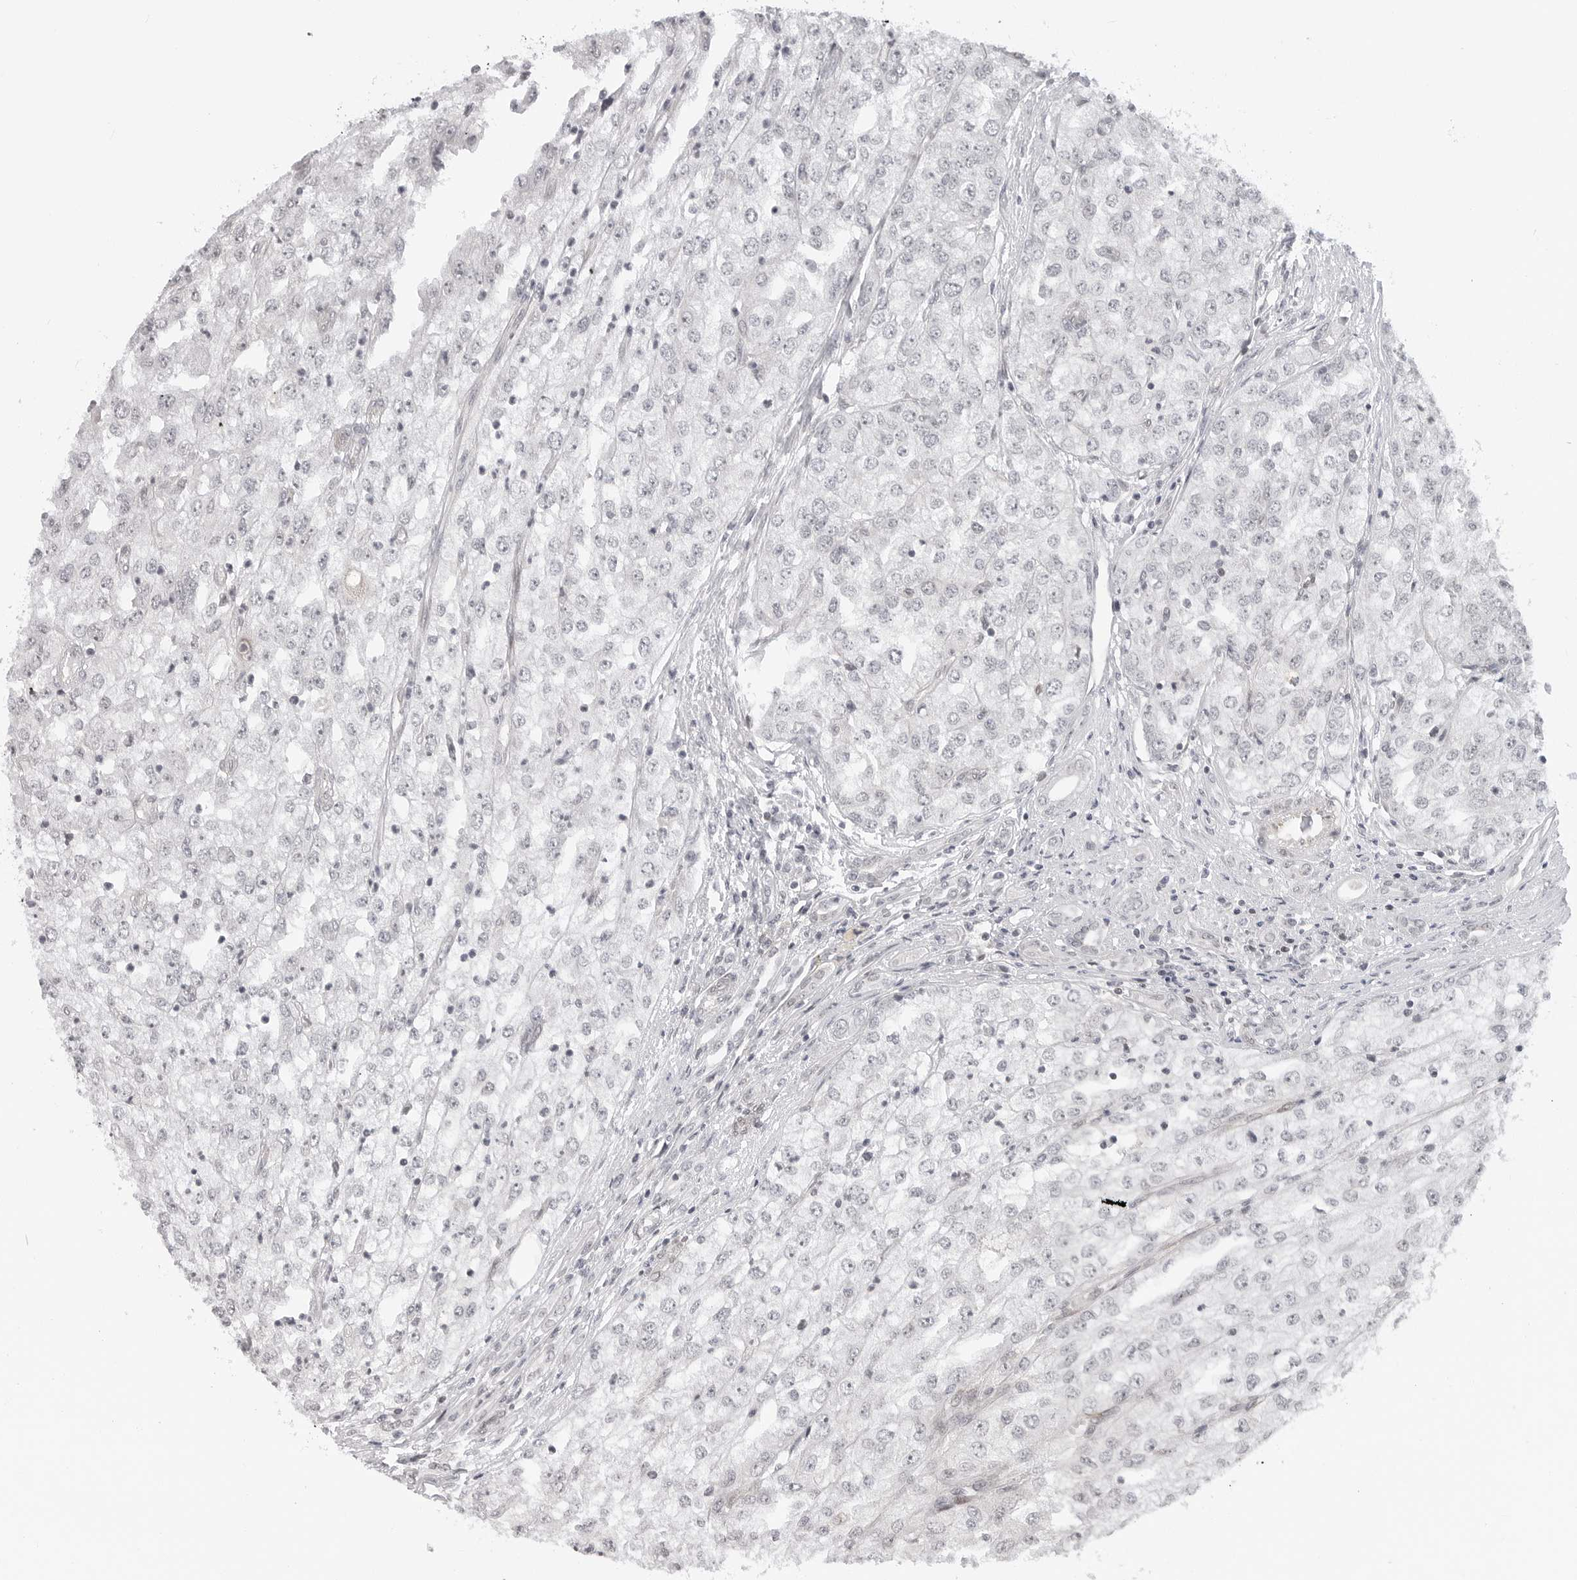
{"staining": {"intensity": "negative", "quantity": "none", "location": "none"}, "tissue": "renal cancer", "cell_type": "Tumor cells", "image_type": "cancer", "snomed": [{"axis": "morphology", "description": "Adenocarcinoma, NOS"}, {"axis": "topography", "description": "Kidney"}], "caption": "Tumor cells show no significant protein positivity in renal adenocarcinoma.", "gene": "C8orf33", "patient": {"sex": "female", "age": 54}}